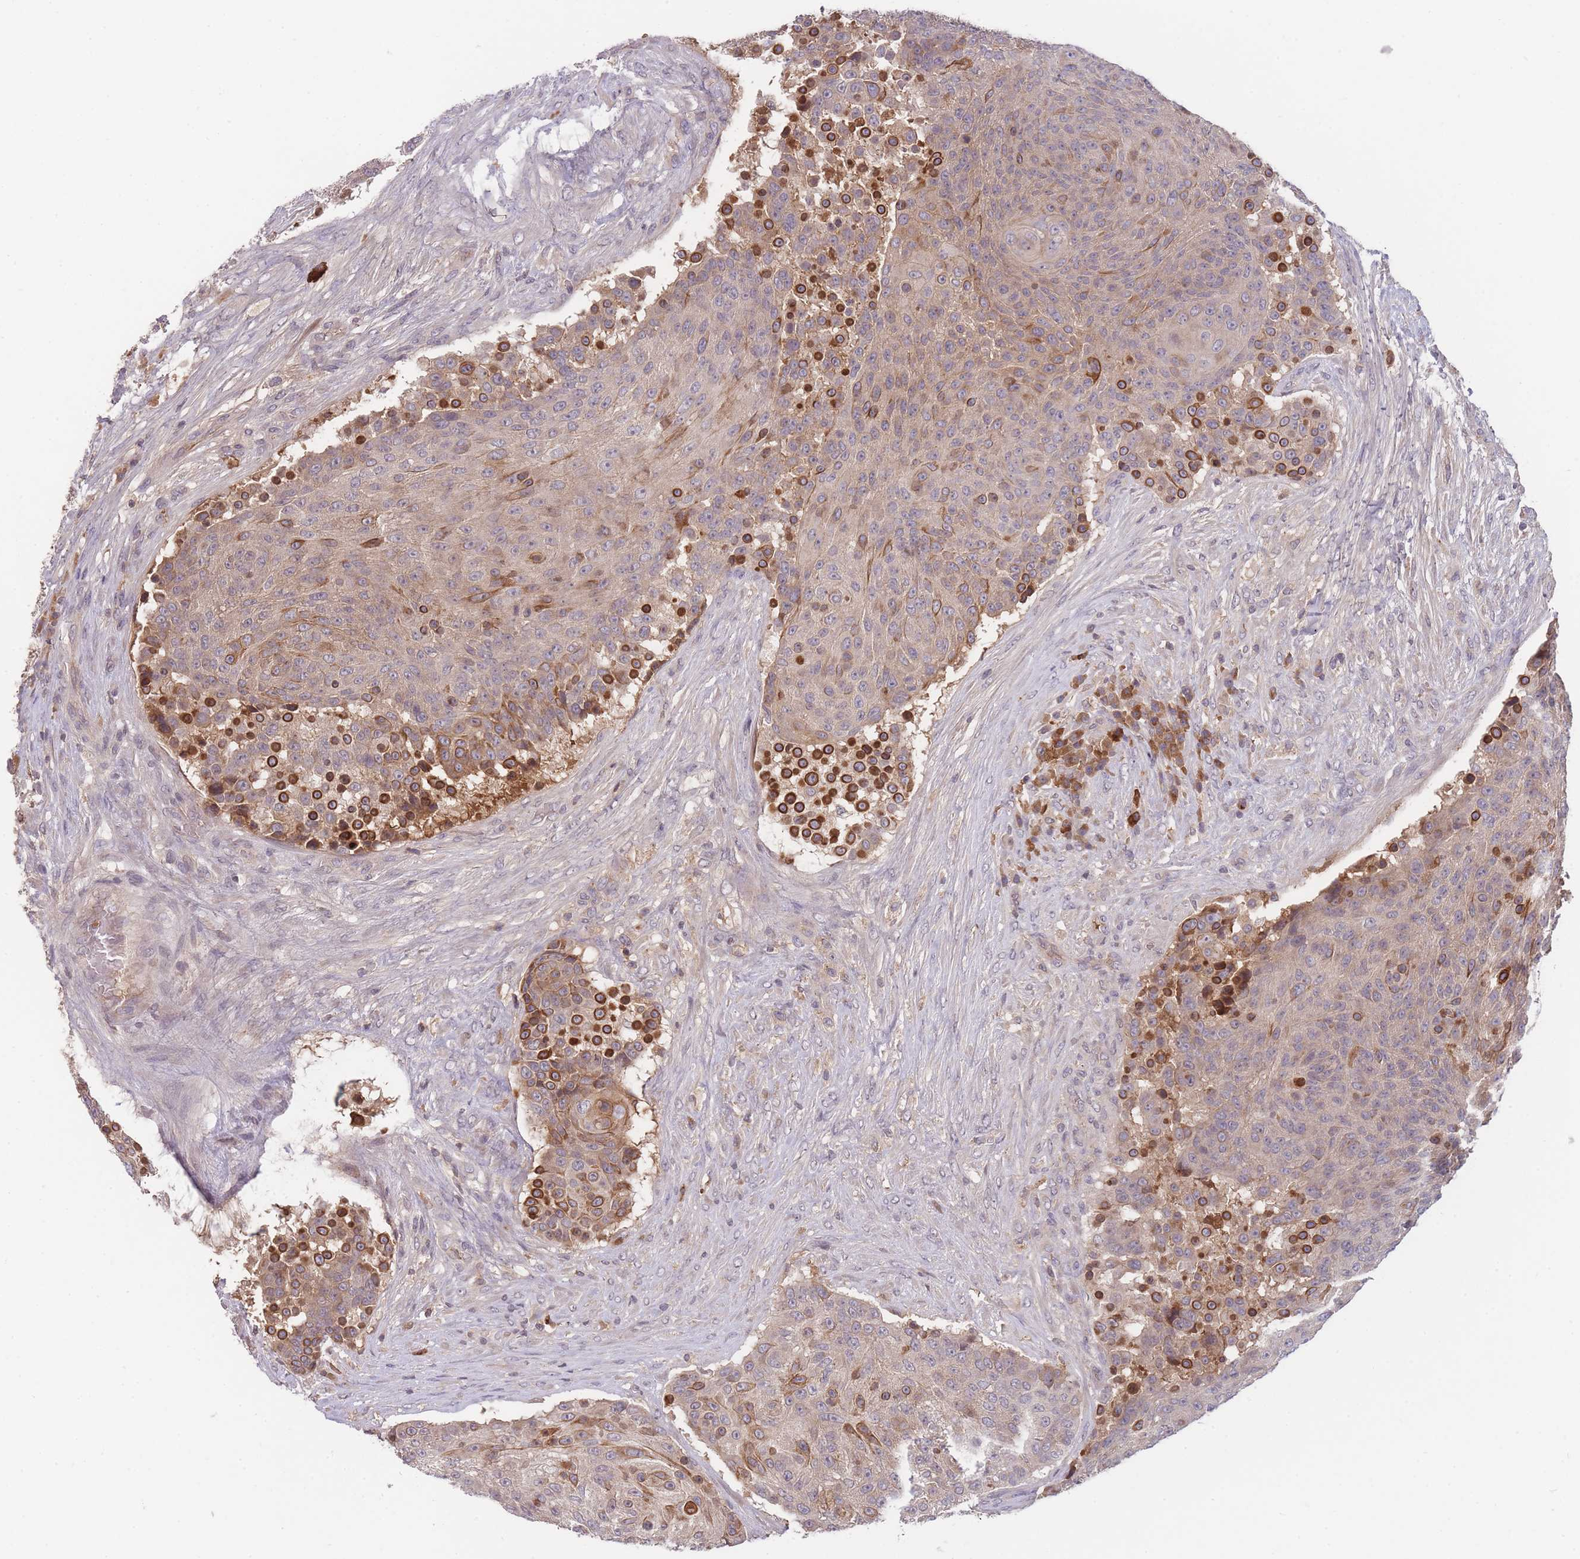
{"staining": {"intensity": "strong", "quantity": "<25%", "location": "cytoplasmic/membranous"}, "tissue": "urothelial cancer", "cell_type": "Tumor cells", "image_type": "cancer", "snomed": [{"axis": "morphology", "description": "Urothelial carcinoma, High grade"}, {"axis": "topography", "description": "Urinary bladder"}], "caption": "Urothelial cancer tissue demonstrates strong cytoplasmic/membranous expression in approximately <25% of tumor cells, visualized by immunohistochemistry.", "gene": "RALGDS", "patient": {"sex": "female", "age": 63}}